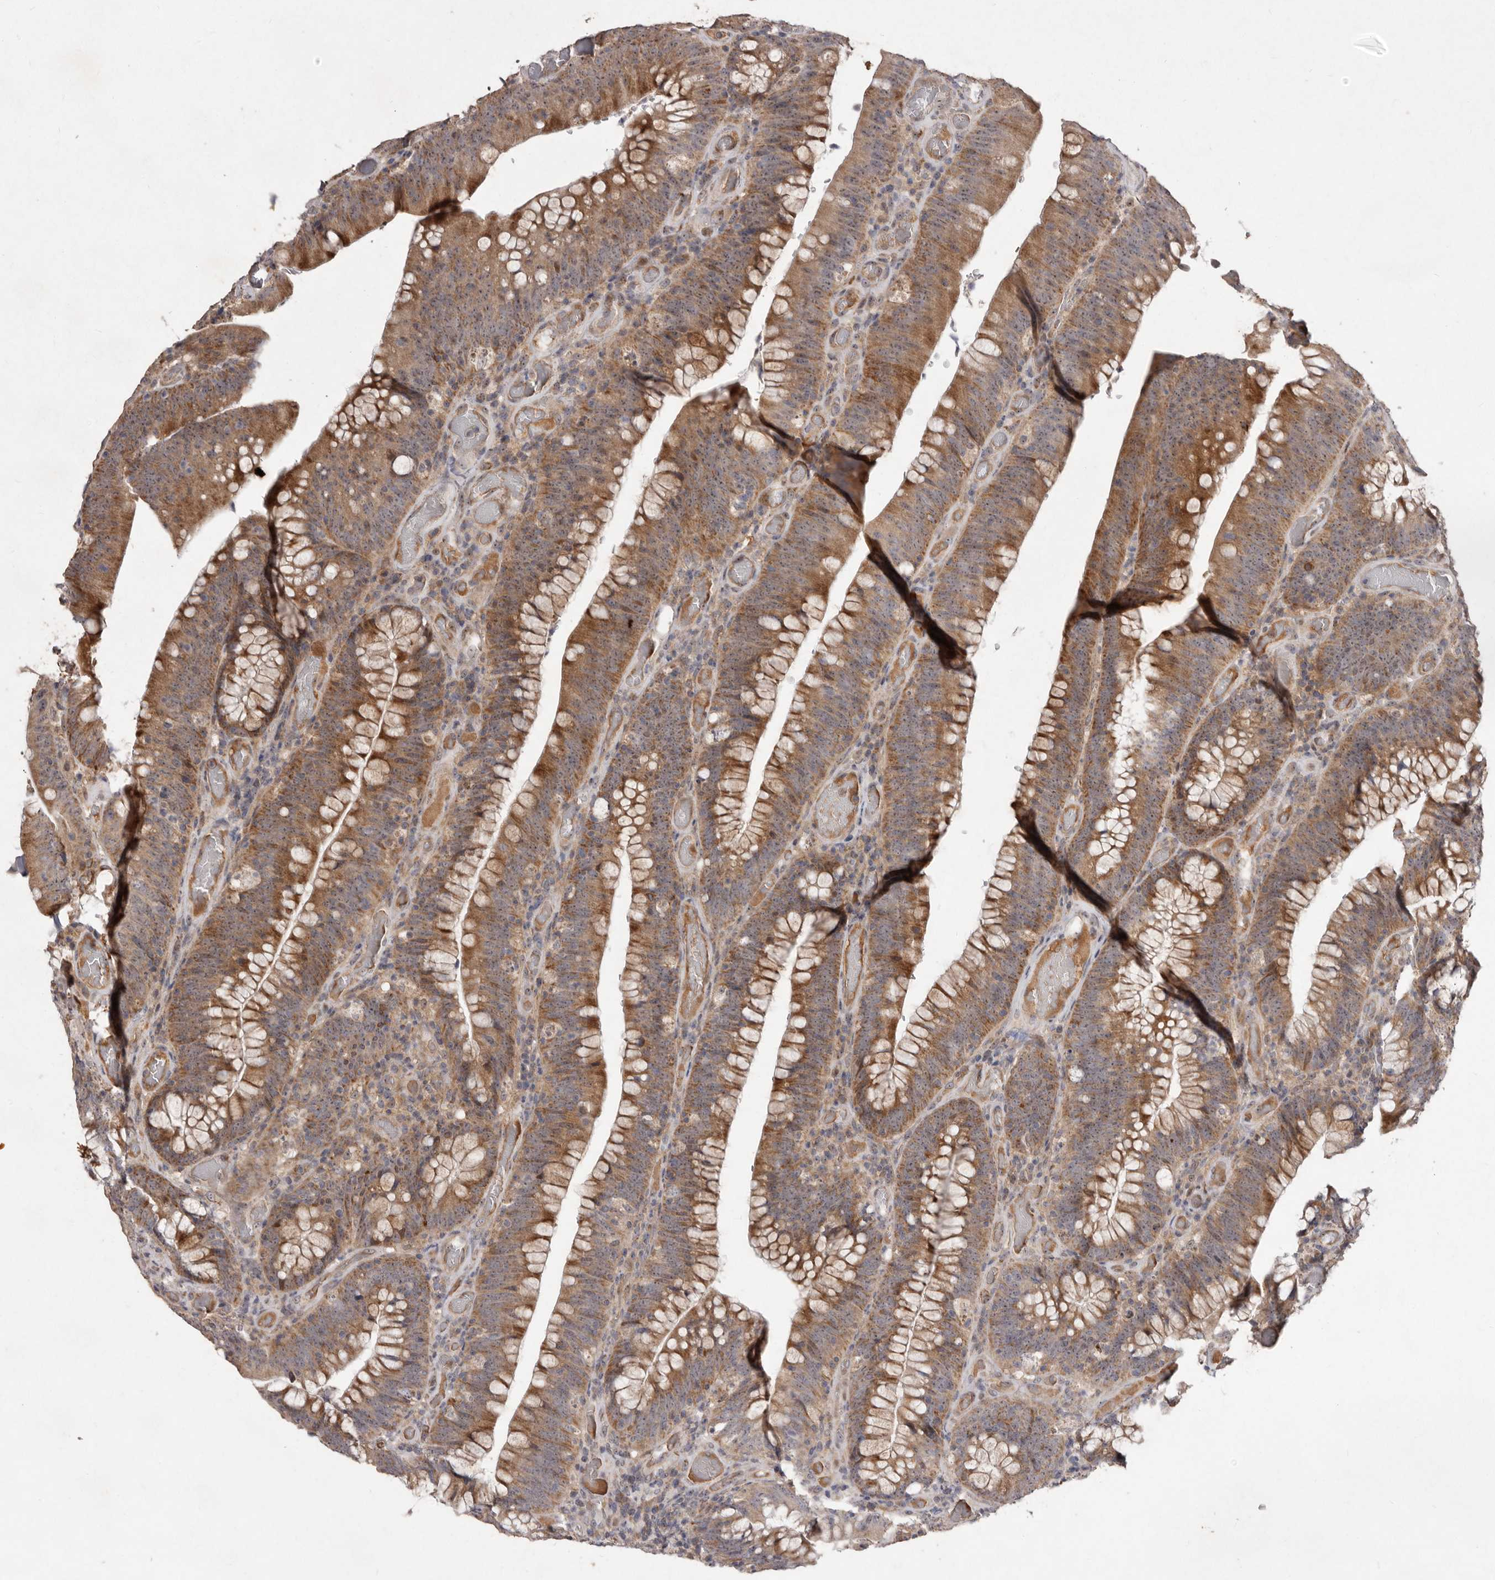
{"staining": {"intensity": "moderate", "quantity": ">75%", "location": "cytoplasmic/membranous"}, "tissue": "colorectal cancer", "cell_type": "Tumor cells", "image_type": "cancer", "snomed": [{"axis": "morphology", "description": "Normal tissue, NOS"}, {"axis": "topography", "description": "Colon"}], "caption": "Immunohistochemical staining of colorectal cancer shows moderate cytoplasmic/membranous protein positivity in about >75% of tumor cells.", "gene": "FLAD1", "patient": {"sex": "female", "age": 82}}